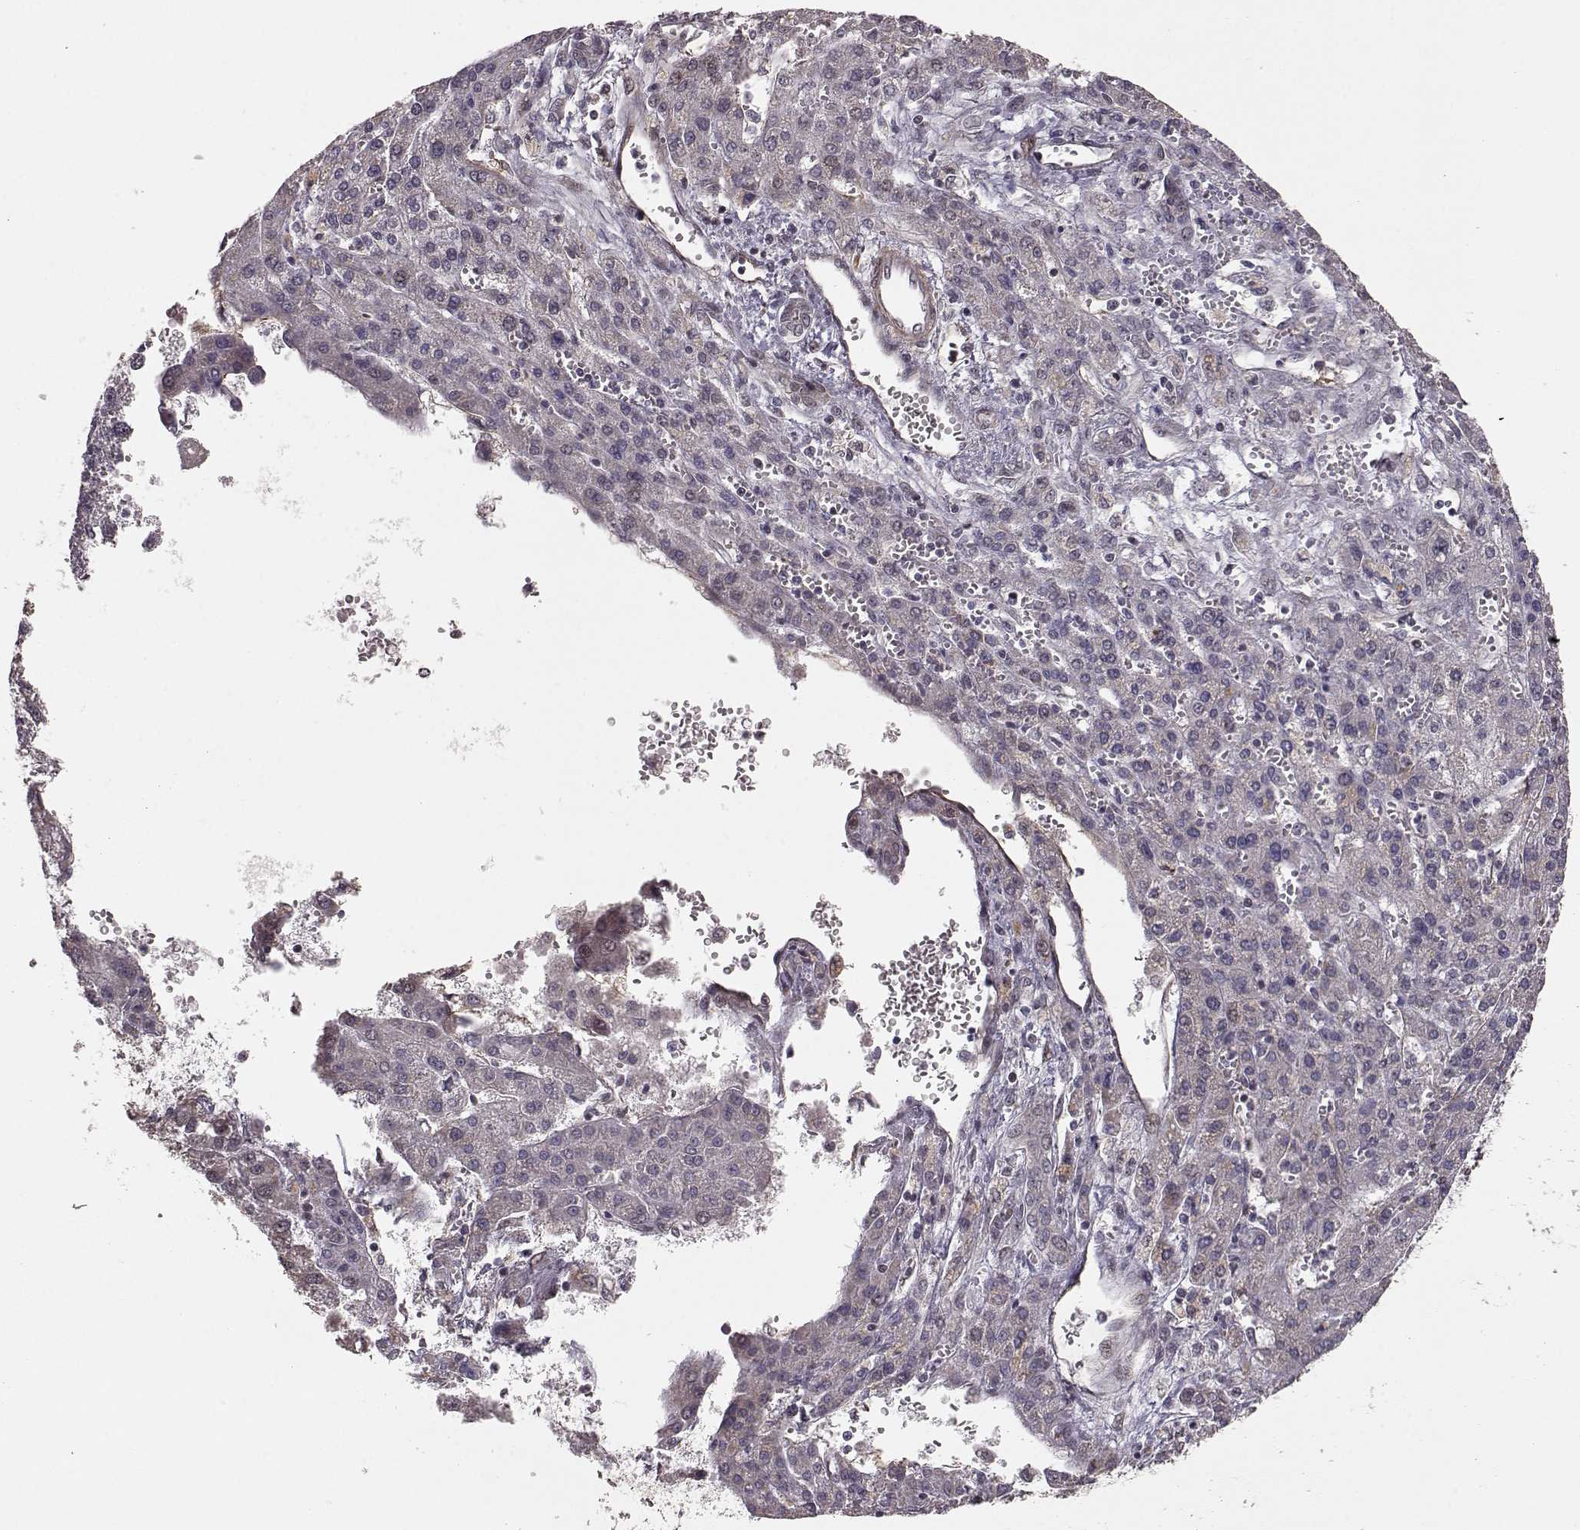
{"staining": {"intensity": "negative", "quantity": "none", "location": "none"}, "tissue": "liver cancer", "cell_type": "Tumor cells", "image_type": "cancer", "snomed": [{"axis": "morphology", "description": "Carcinoma, Hepatocellular, NOS"}, {"axis": "topography", "description": "Liver"}], "caption": "DAB (3,3'-diaminobenzidine) immunohistochemical staining of human liver hepatocellular carcinoma reveals no significant staining in tumor cells. The staining was performed using DAB to visualize the protein expression in brown, while the nuclei were stained in blue with hematoxylin (Magnification: 20x).", "gene": "BACH2", "patient": {"sex": "female", "age": 70}}